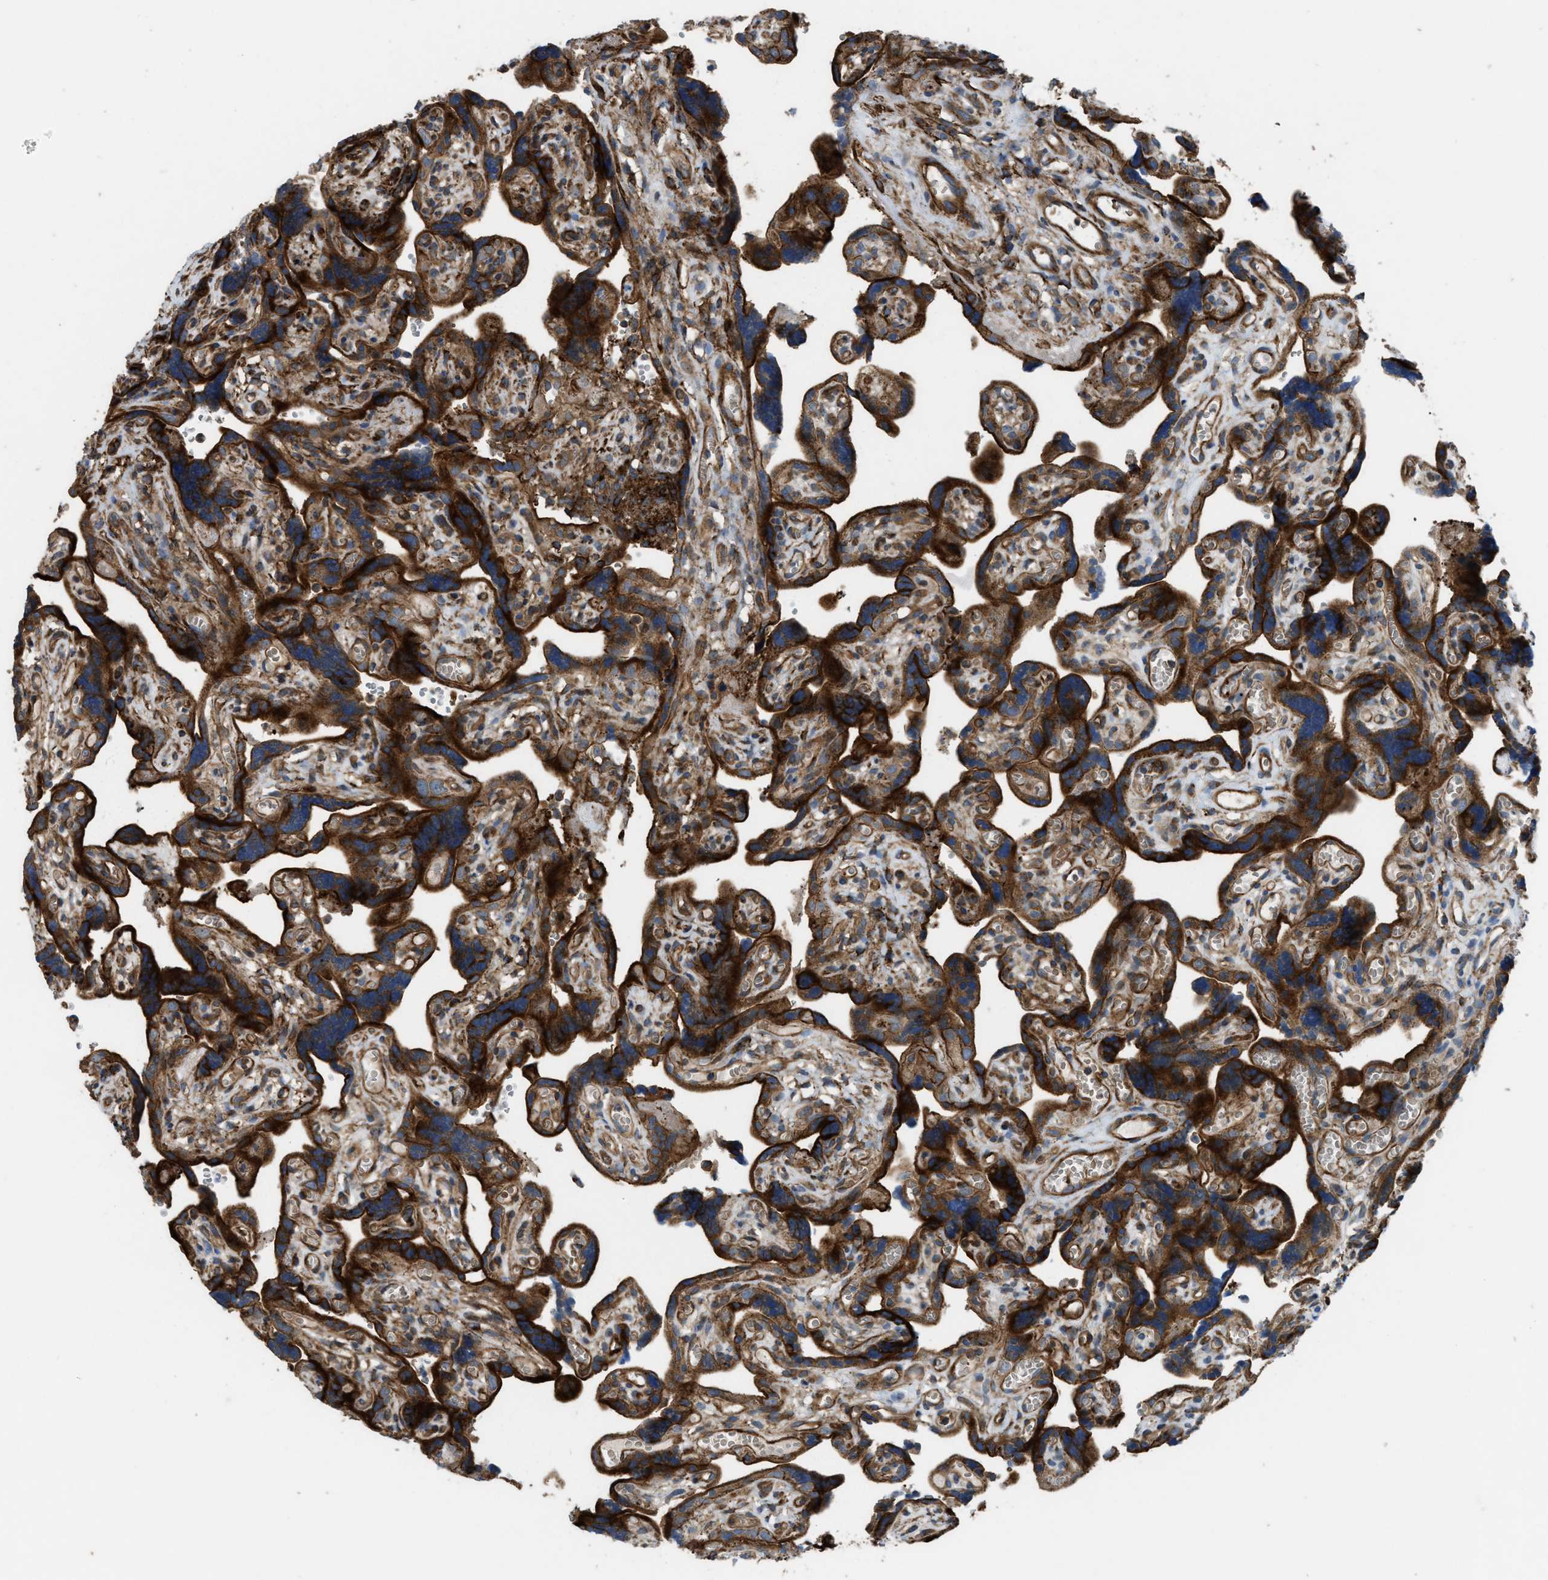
{"staining": {"intensity": "strong", "quantity": ">75%", "location": "cytoplasmic/membranous"}, "tissue": "placenta", "cell_type": "Decidual cells", "image_type": "normal", "snomed": [{"axis": "morphology", "description": "Normal tissue, NOS"}, {"axis": "topography", "description": "Placenta"}], "caption": "A high amount of strong cytoplasmic/membranous expression is identified in approximately >75% of decidual cells in benign placenta.", "gene": "EGLN1", "patient": {"sex": "female", "age": 30}}